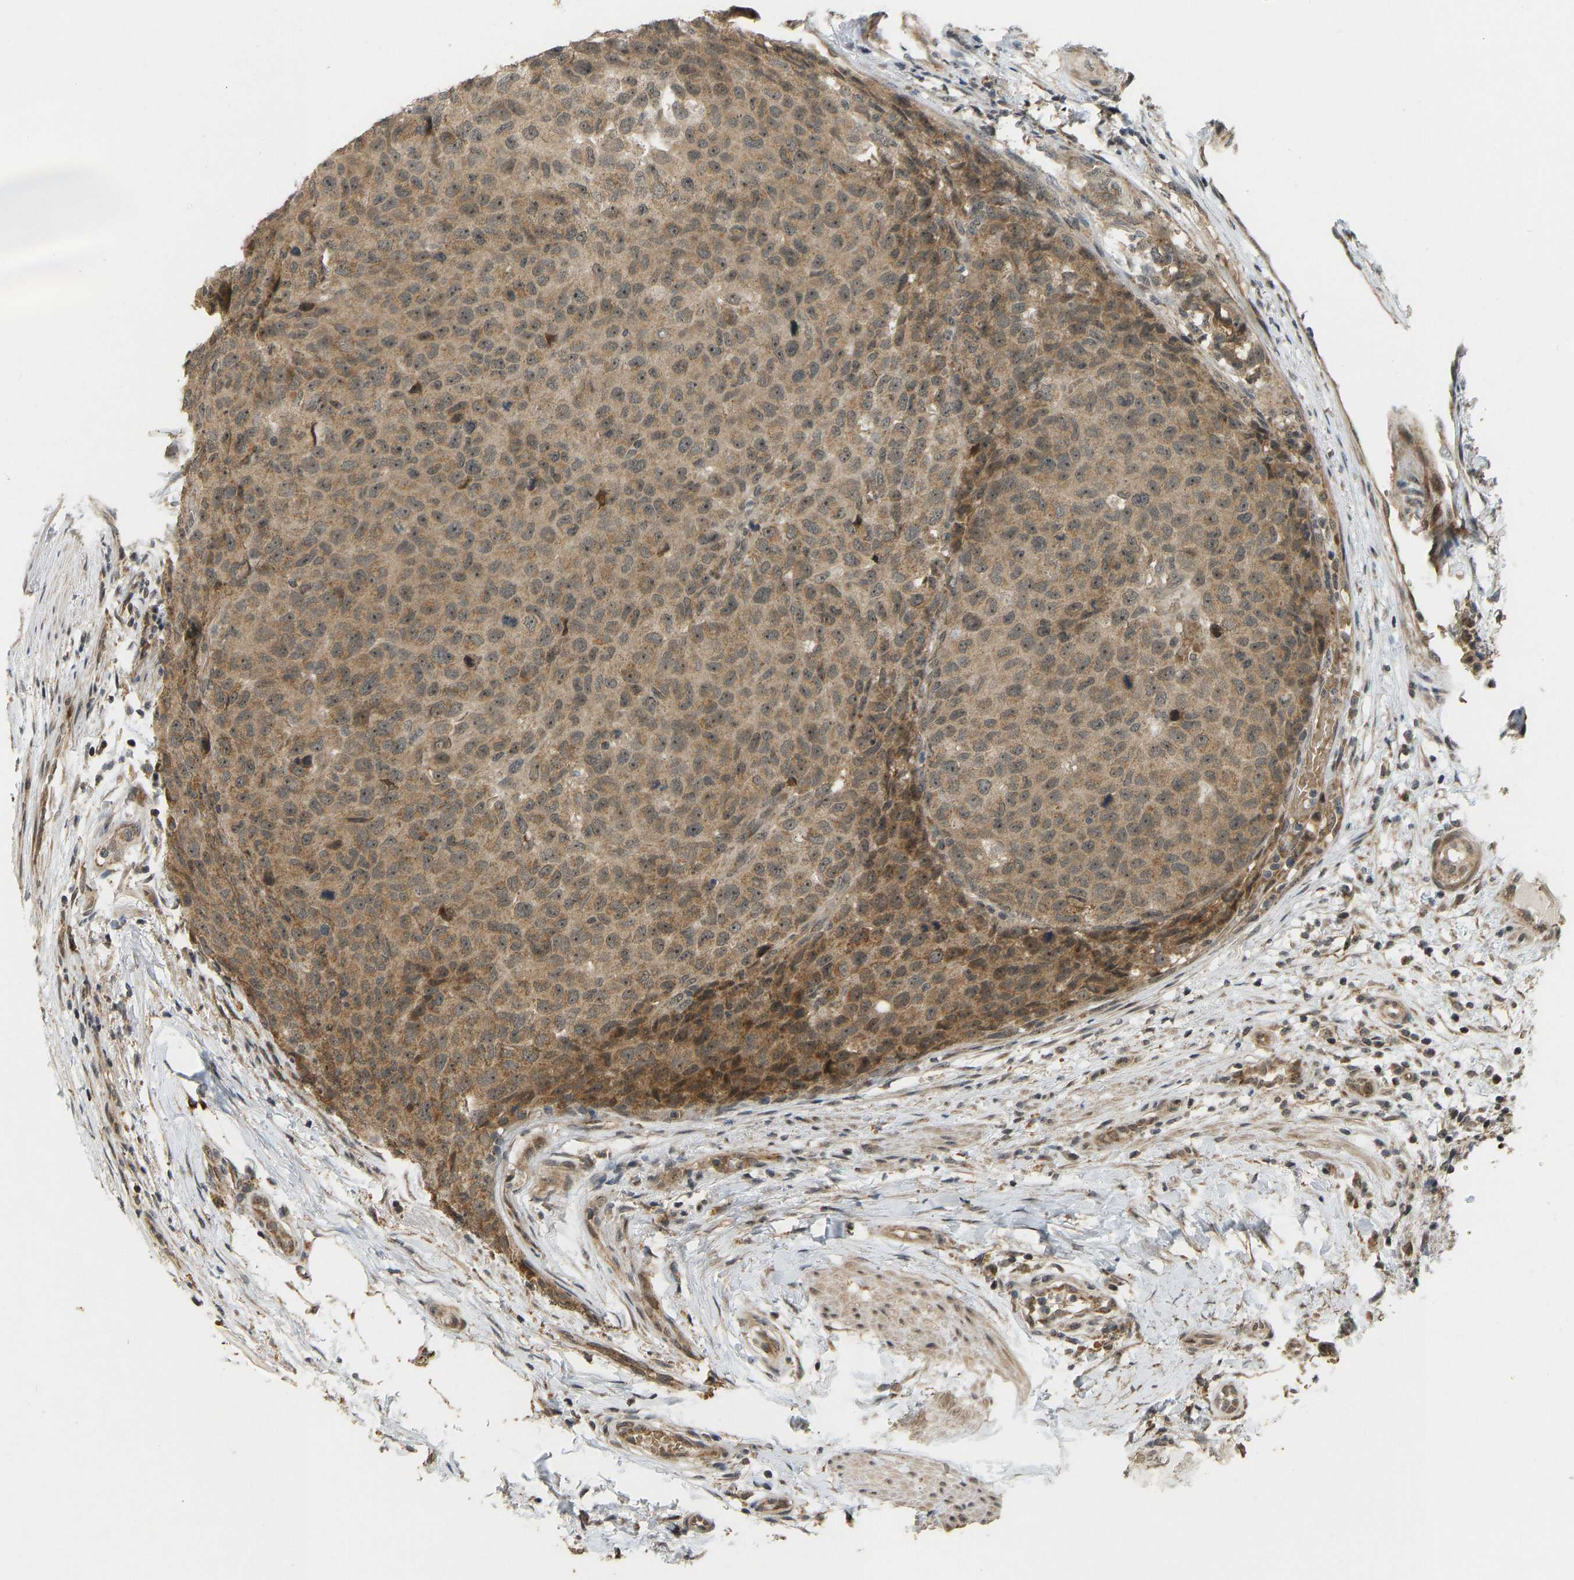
{"staining": {"intensity": "moderate", "quantity": ">75%", "location": "cytoplasmic/membranous"}, "tissue": "testis cancer", "cell_type": "Tumor cells", "image_type": "cancer", "snomed": [{"axis": "morphology", "description": "Seminoma, NOS"}, {"axis": "topography", "description": "Testis"}], "caption": "This is a micrograph of immunohistochemistry (IHC) staining of seminoma (testis), which shows moderate staining in the cytoplasmic/membranous of tumor cells.", "gene": "ACADS", "patient": {"sex": "male", "age": 59}}